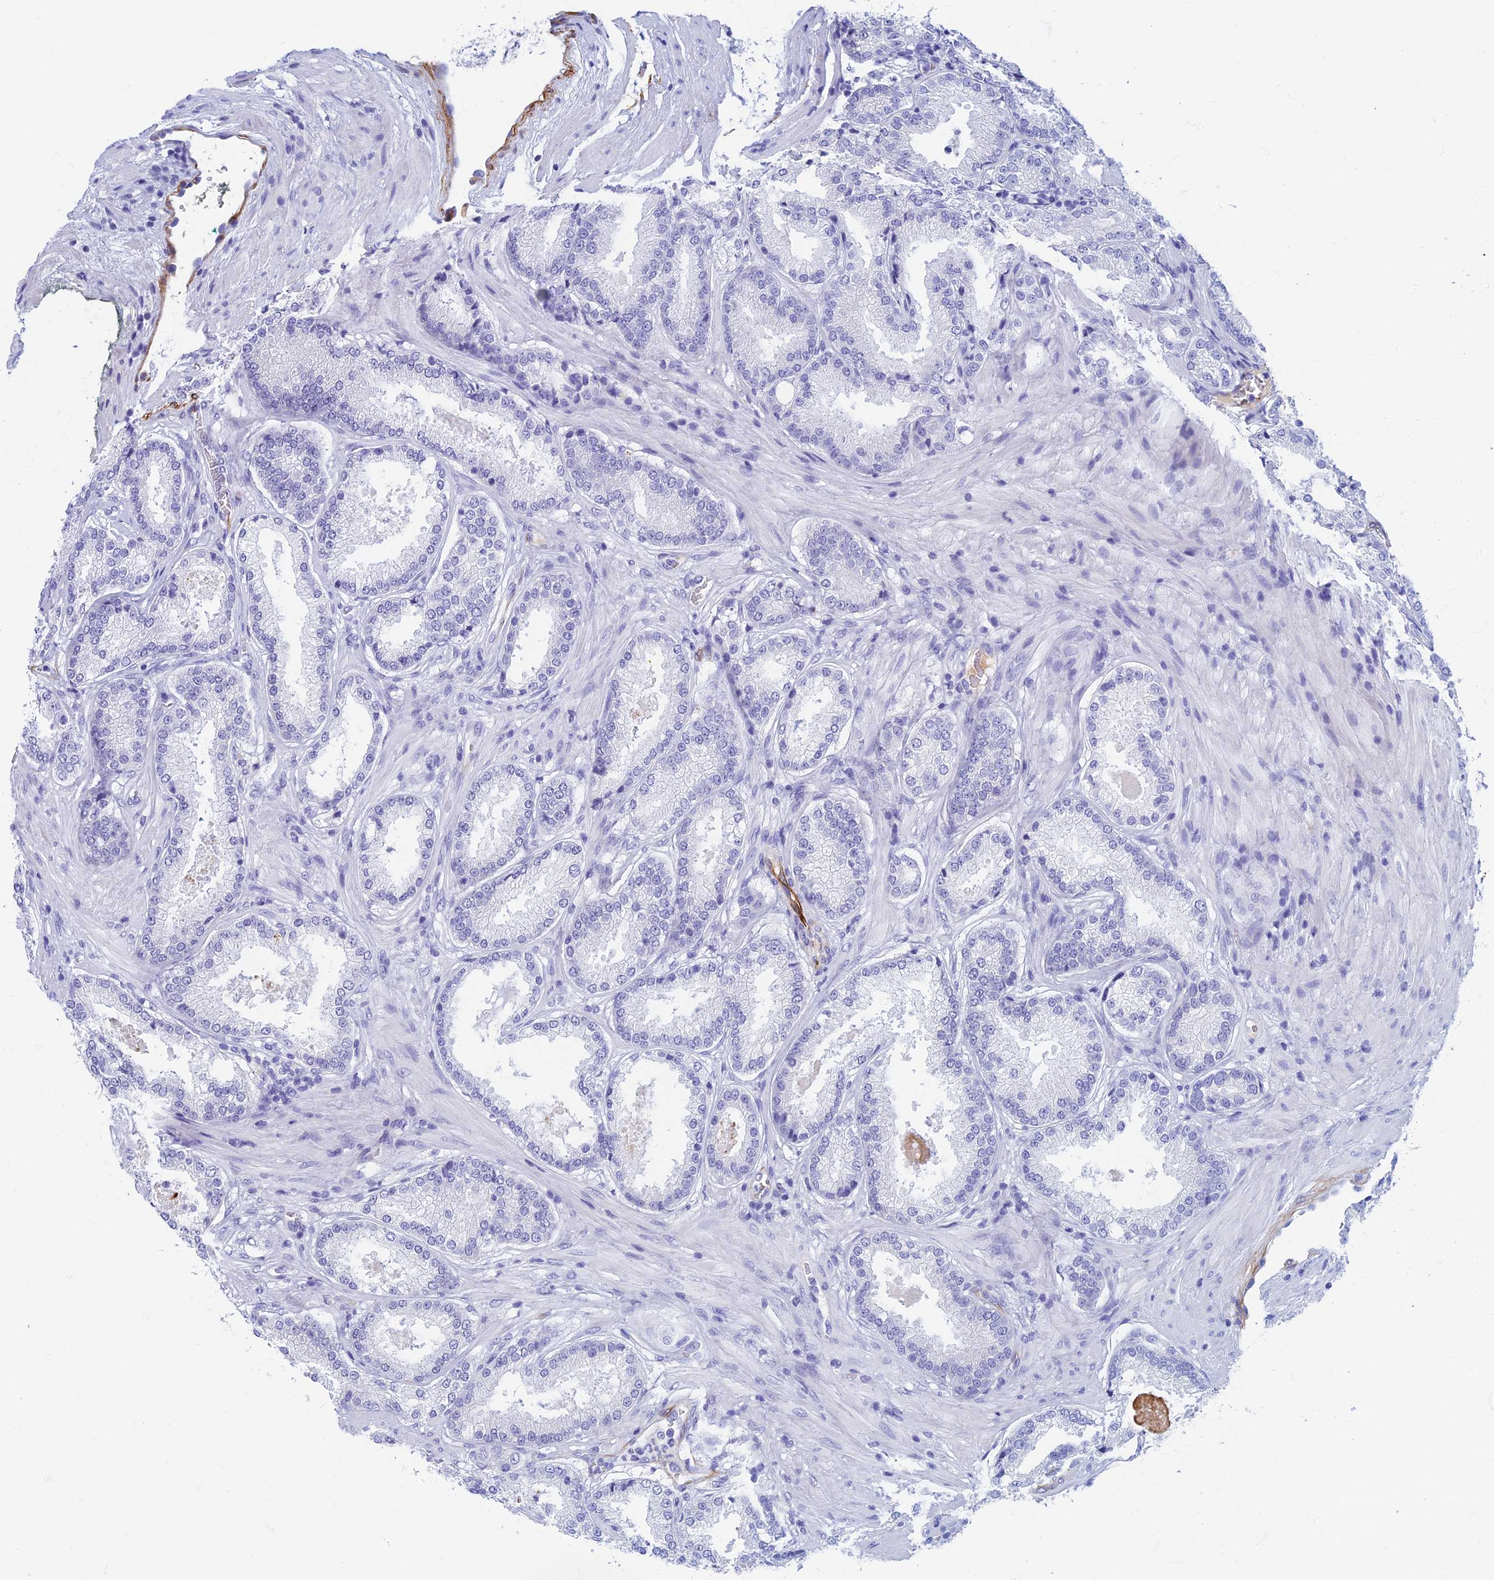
{"staining": {"intensity": "negative", "quantity": "none", "location": "none"}, "tissue": "prostate cancer", "cell_type": "Tumor cells", "image_type": "cancer", "snomed": [{"axis": "morphology", "description": "Adenocarcinoma, Low grade"}, {"axis": "topography", "description": "Prostate"}], "caption": "A histopathology image of low-grade adenocarcinoma (prostate) stained for a protein displays no brown staining in tumor cells.", "gene": "ETFRF1", "patient": {"sex": "male", "age": 59}}